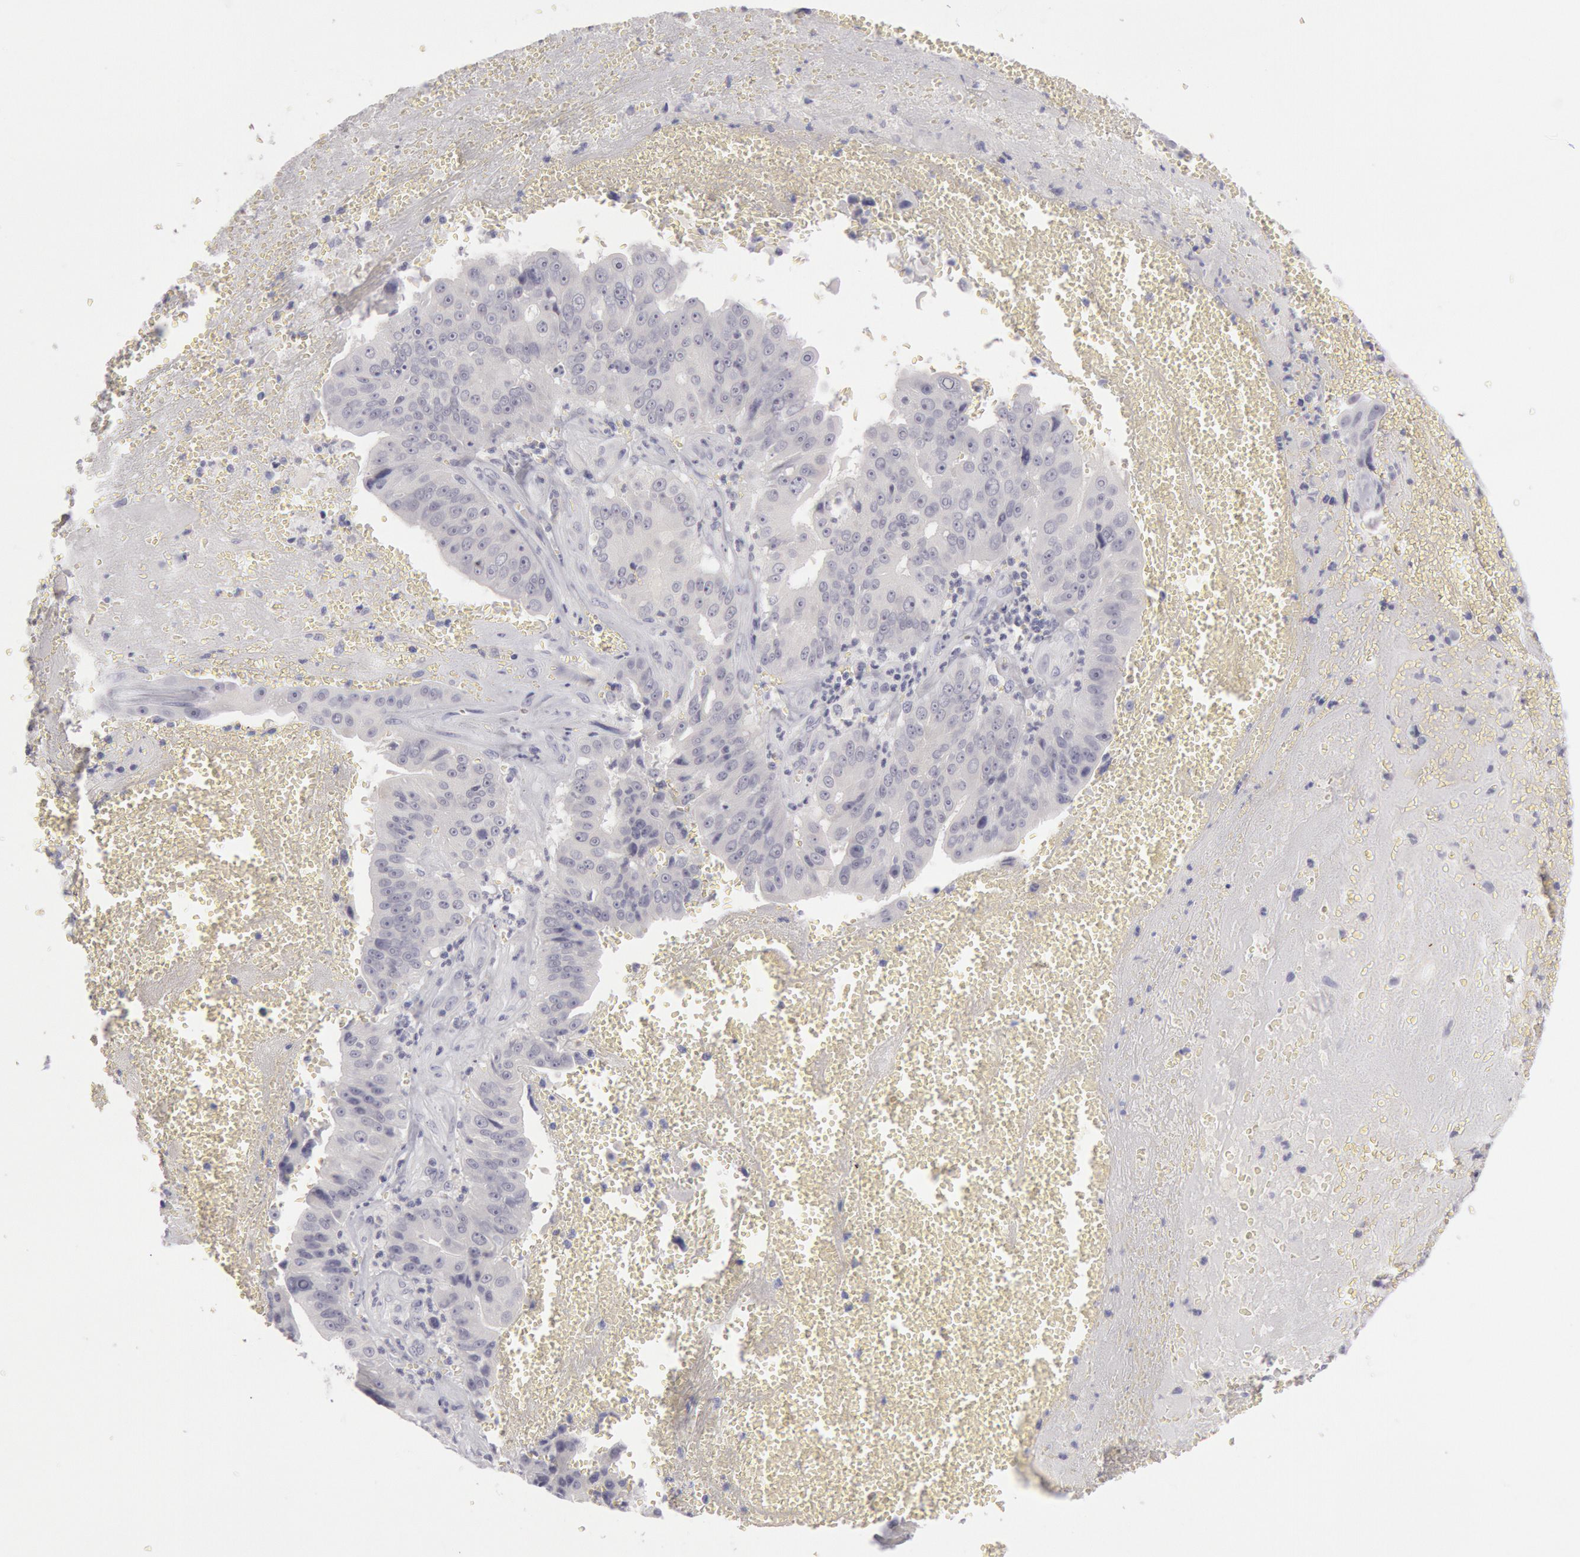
{"staining": {"intensity": "negative", "quantity": "none", "location": "none"}, "tissue": "liver cancer", "cell_type": "Tumor cells", "image_type": "cancer", "snomed": [{"axis": "morphology", "description": "Cholangiocarcinoma"}, {"axis": "topography", "description": "Liver"}], "caption": "Immunohistochemistry of liver cancer (cholangiocarcinoma) exhibits no expression in tumor cells. The staining was performed using DAB (3,3'-diaminobenzidine) to visualize the protein expression in brown, while the nuclei were stained in blue with hematoxylin (Magnification: 20x).", "gene": "KRT16", "patient": {"sex": "female", "age": 79}}